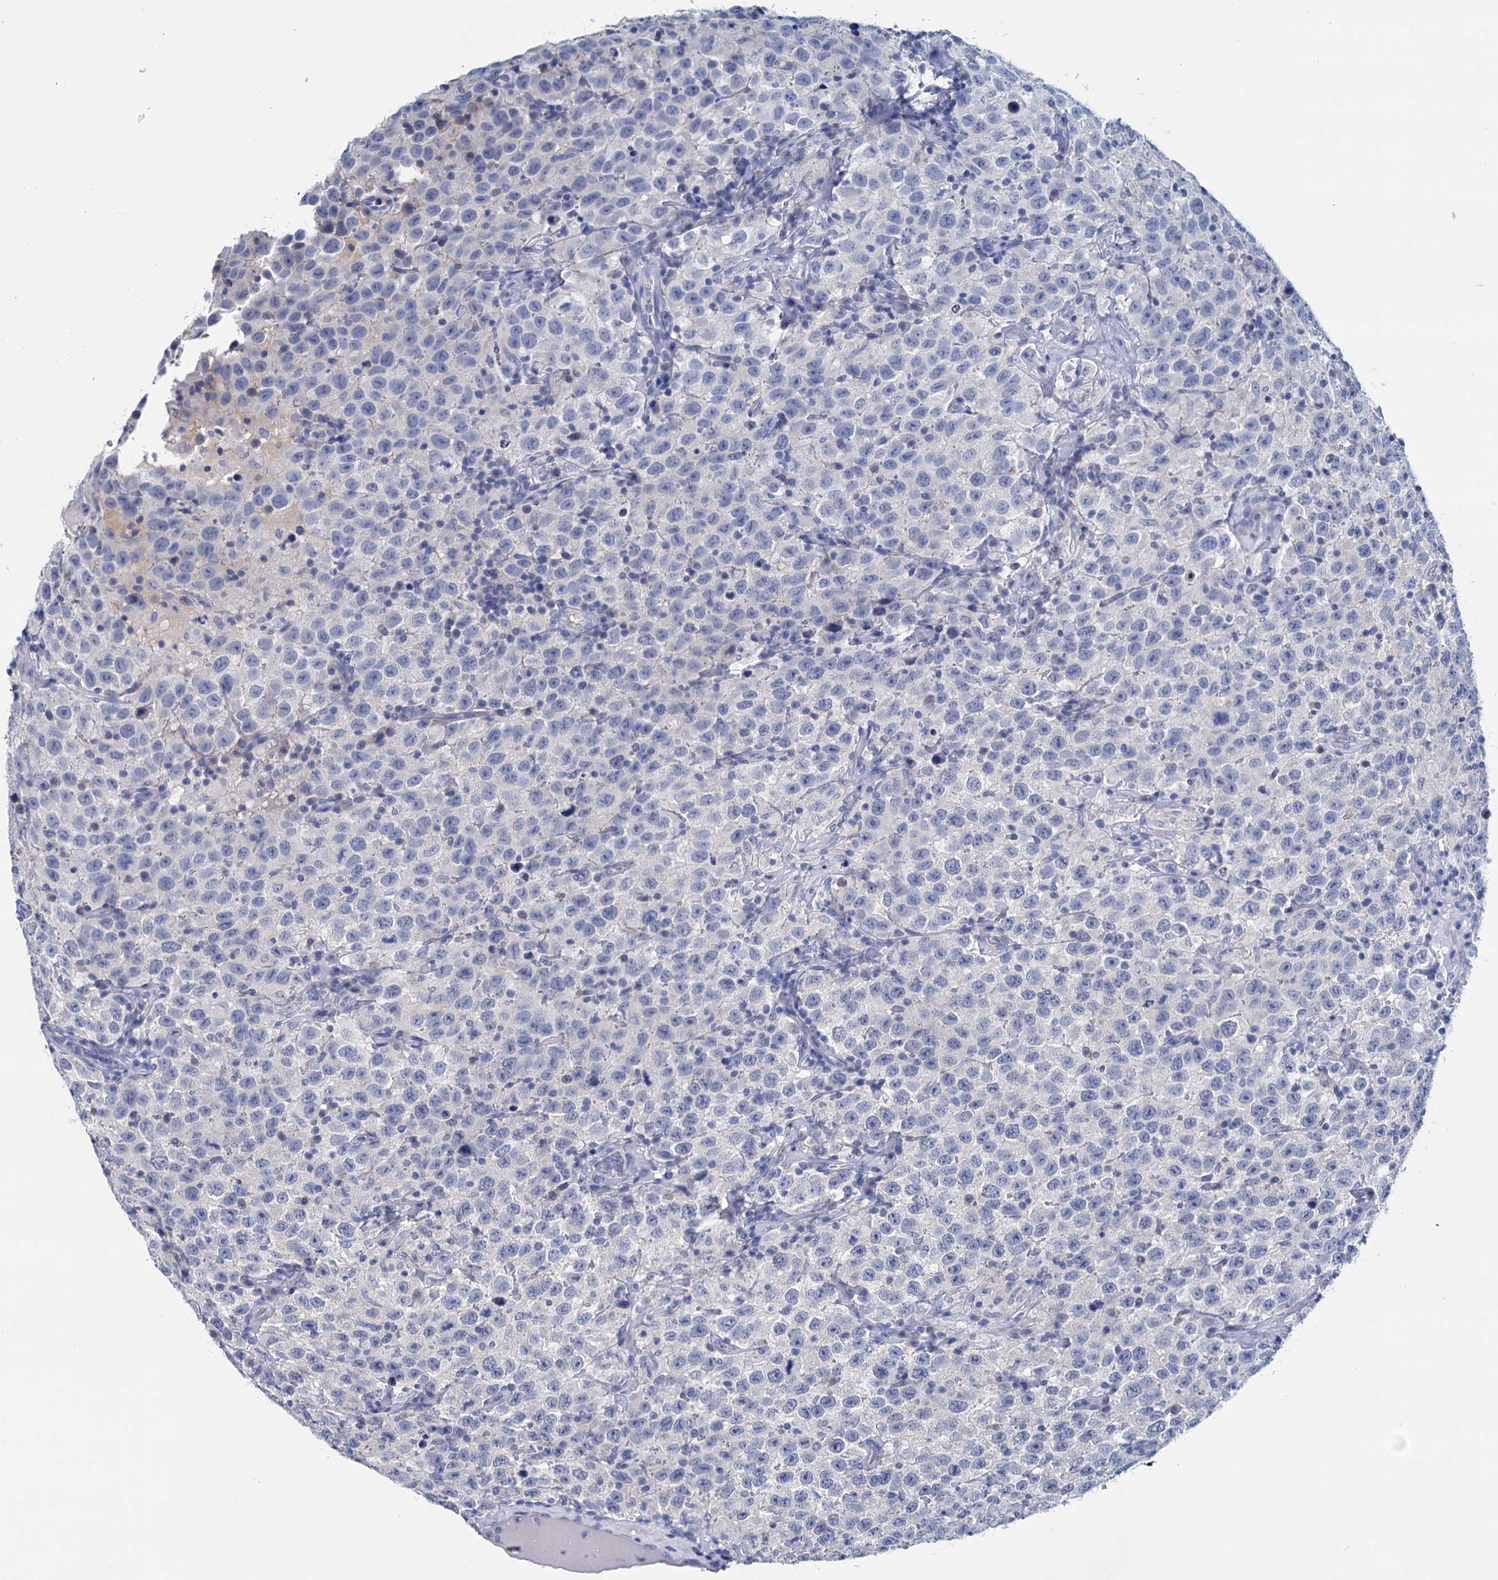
{"staining": {"intensity": "negative", "quantity": "none", "location": "none"}, "tissue": "testis cancer", "cell_type": "Tumor cells", "image_type": "cancer", "snomed": [{"axis": "morphology", "description": "Seminoma, NOS"}, {"axis": "topography", "description": "Testis"}], "caption": "Immunohistochemistry image of neoplastic tissue: testis cancer stained with DAB (3,3'-diaminobenzidine) displays no significant protein positivity in tumor cells.", "gene": "MYOZ3", "patient": {"sex": "male", "age": 41}}